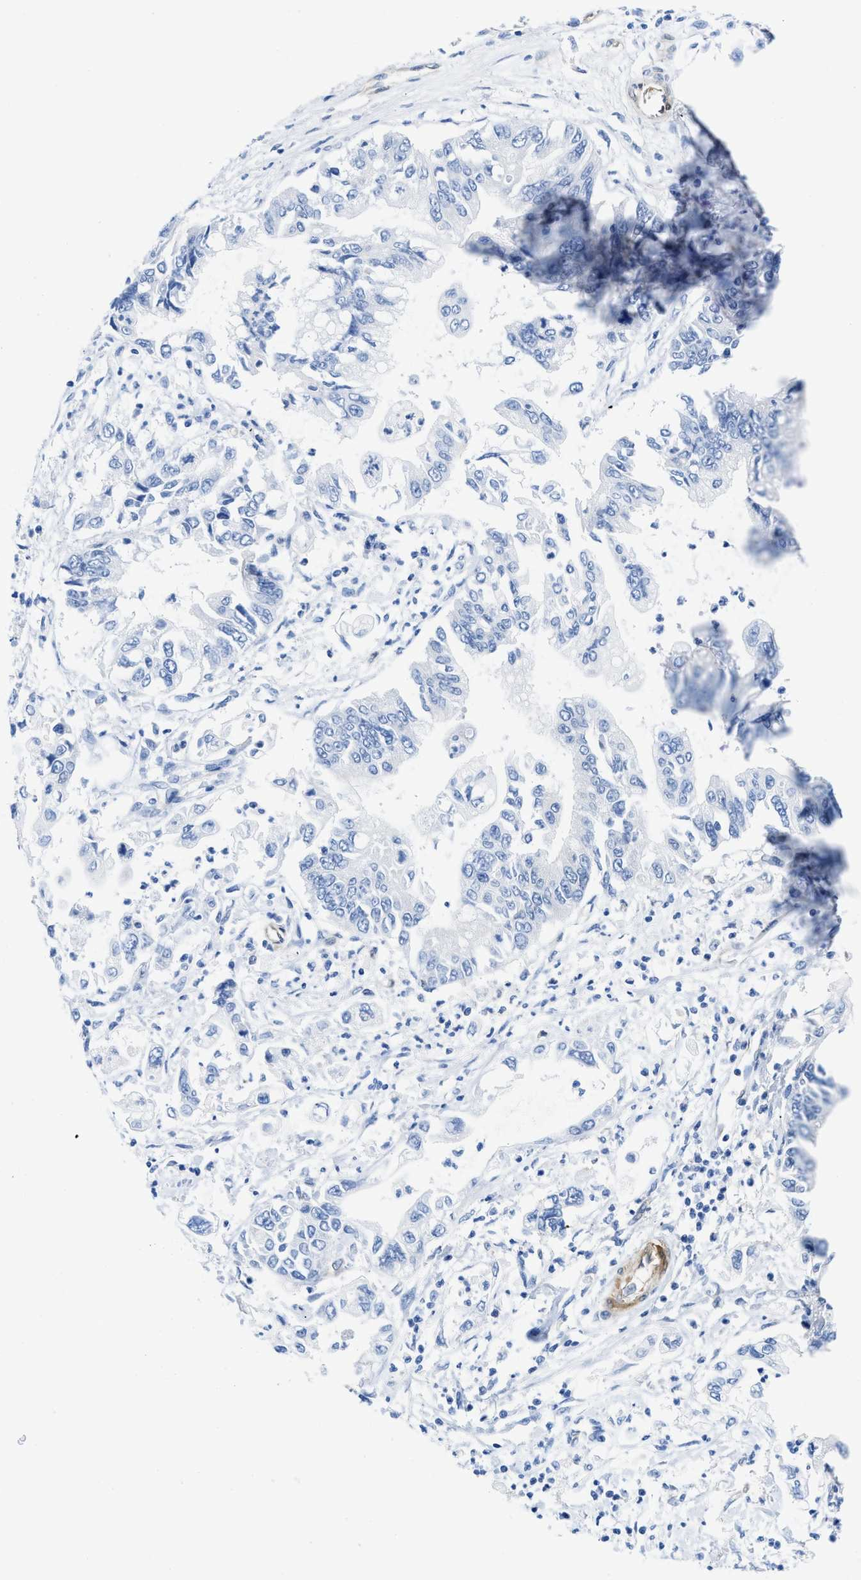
{"staining": {"intensity": "weak", "quantity": "<25%", "location": "cytoplasmic/membranous"}, "tissue": "pancreatic cancer", "cell_type": "Tumor cells", "image_type": "cancer", "snomed": [{"axis": "morphology", "description": "Adenocarcinoma, NOS"}, {"axis": "topography", "description": "Pancreas"}], "caption": "Tumor cells are negative for protein expression in human pancreatic cancer.", "gene": "PDLIM5", "patient": {"sex": "male", "age": 56}}